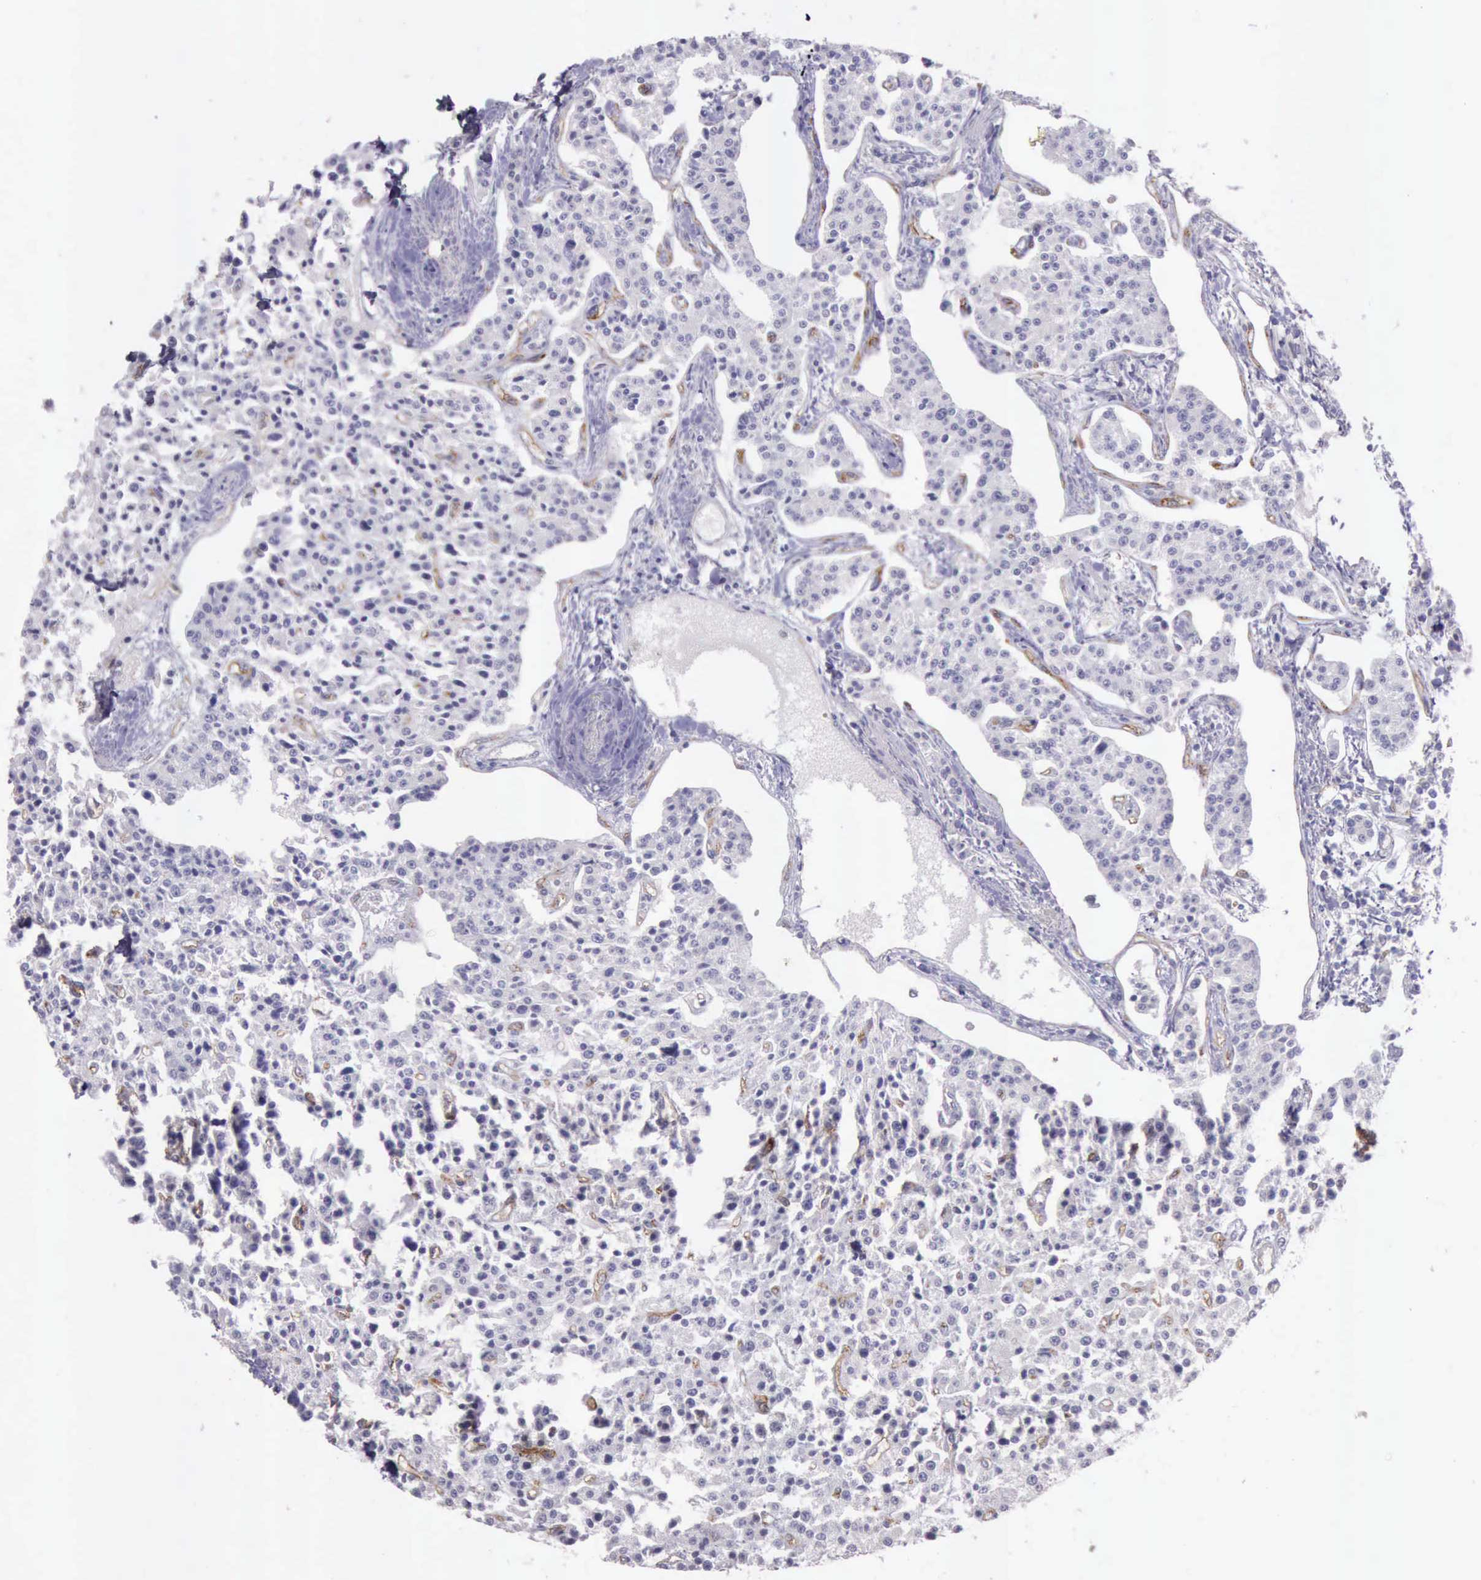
{"staining": {"intensity": "negative", "quantity": "none", "location": "none"}, "tissue": "carcinoid", "cell_type": "Tumor cells", "image_type": "cancer", "snomed": [{"axis": "morphology", "description": "Carcinoid, malignant, NOS"}, {"axis": "topography", "description": "Stomach"}], "caption": "The photomicrograph exhibits no significant staining in tumor cells of carcinoid.", "gene": "TCEANC", "patient": {"sex": "female", "age": 76}}